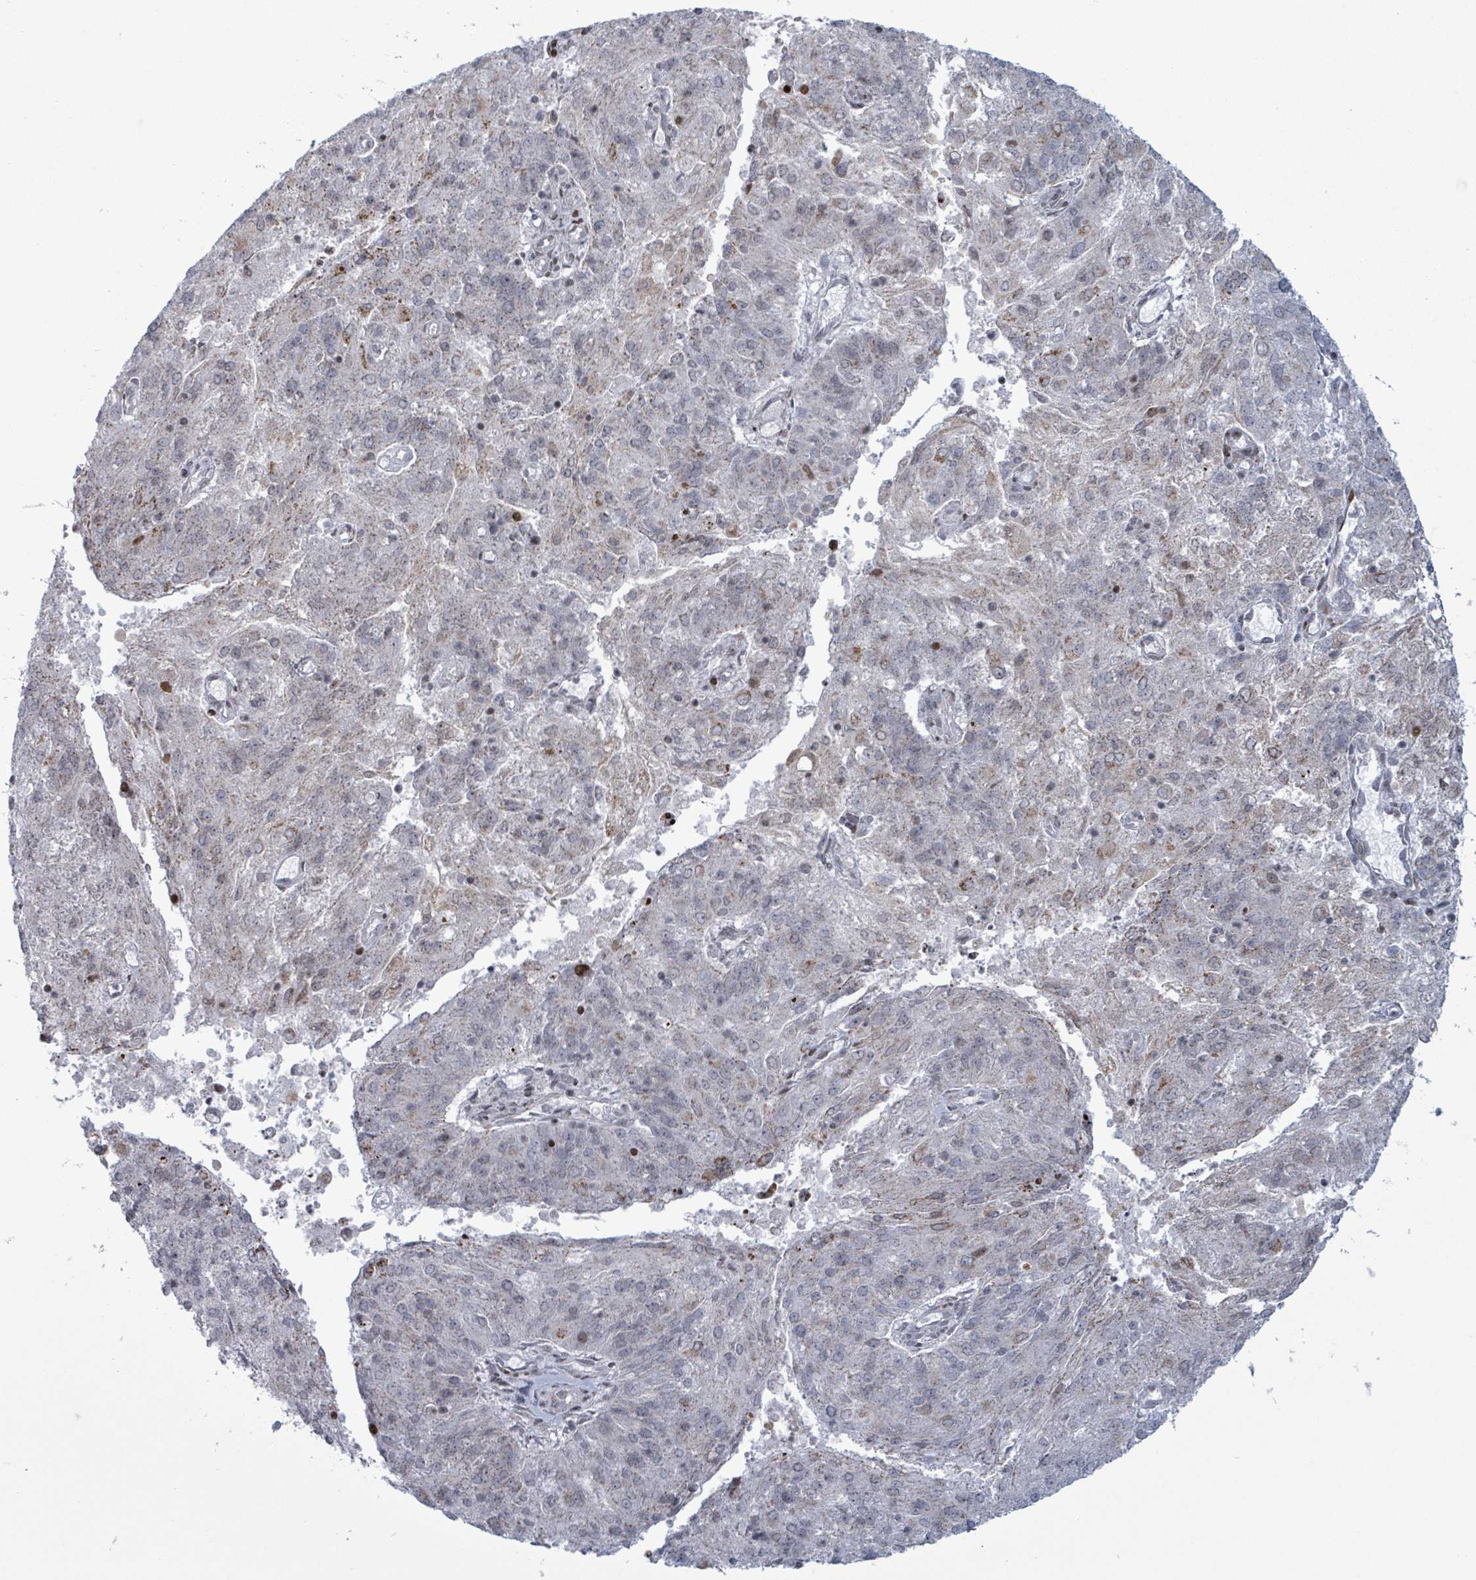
{"staining": {"intensity": "weak", "quantity": "25%-75%", "location": "cytoplasmic/membranous"}, "tissue": "endometrial cancer", "cell_type": "Tumor cells", "image_type": "cancer", "snomed": [{"axis": "morphology", "description": "Adenocarcinoma, NOS"}, {"axis": "topography", "description": "Endometrium"}], "caption": "Endometrial adenocarcinoma tissue shows weak cytoplasmic/membranous staining in approximately 25%-75% of tumor cells (brown staining indicates protein expression, while blue staining denotes nuclei).", "gene": "FNDC4", "patient": {"sex": "female", "age": 82}}